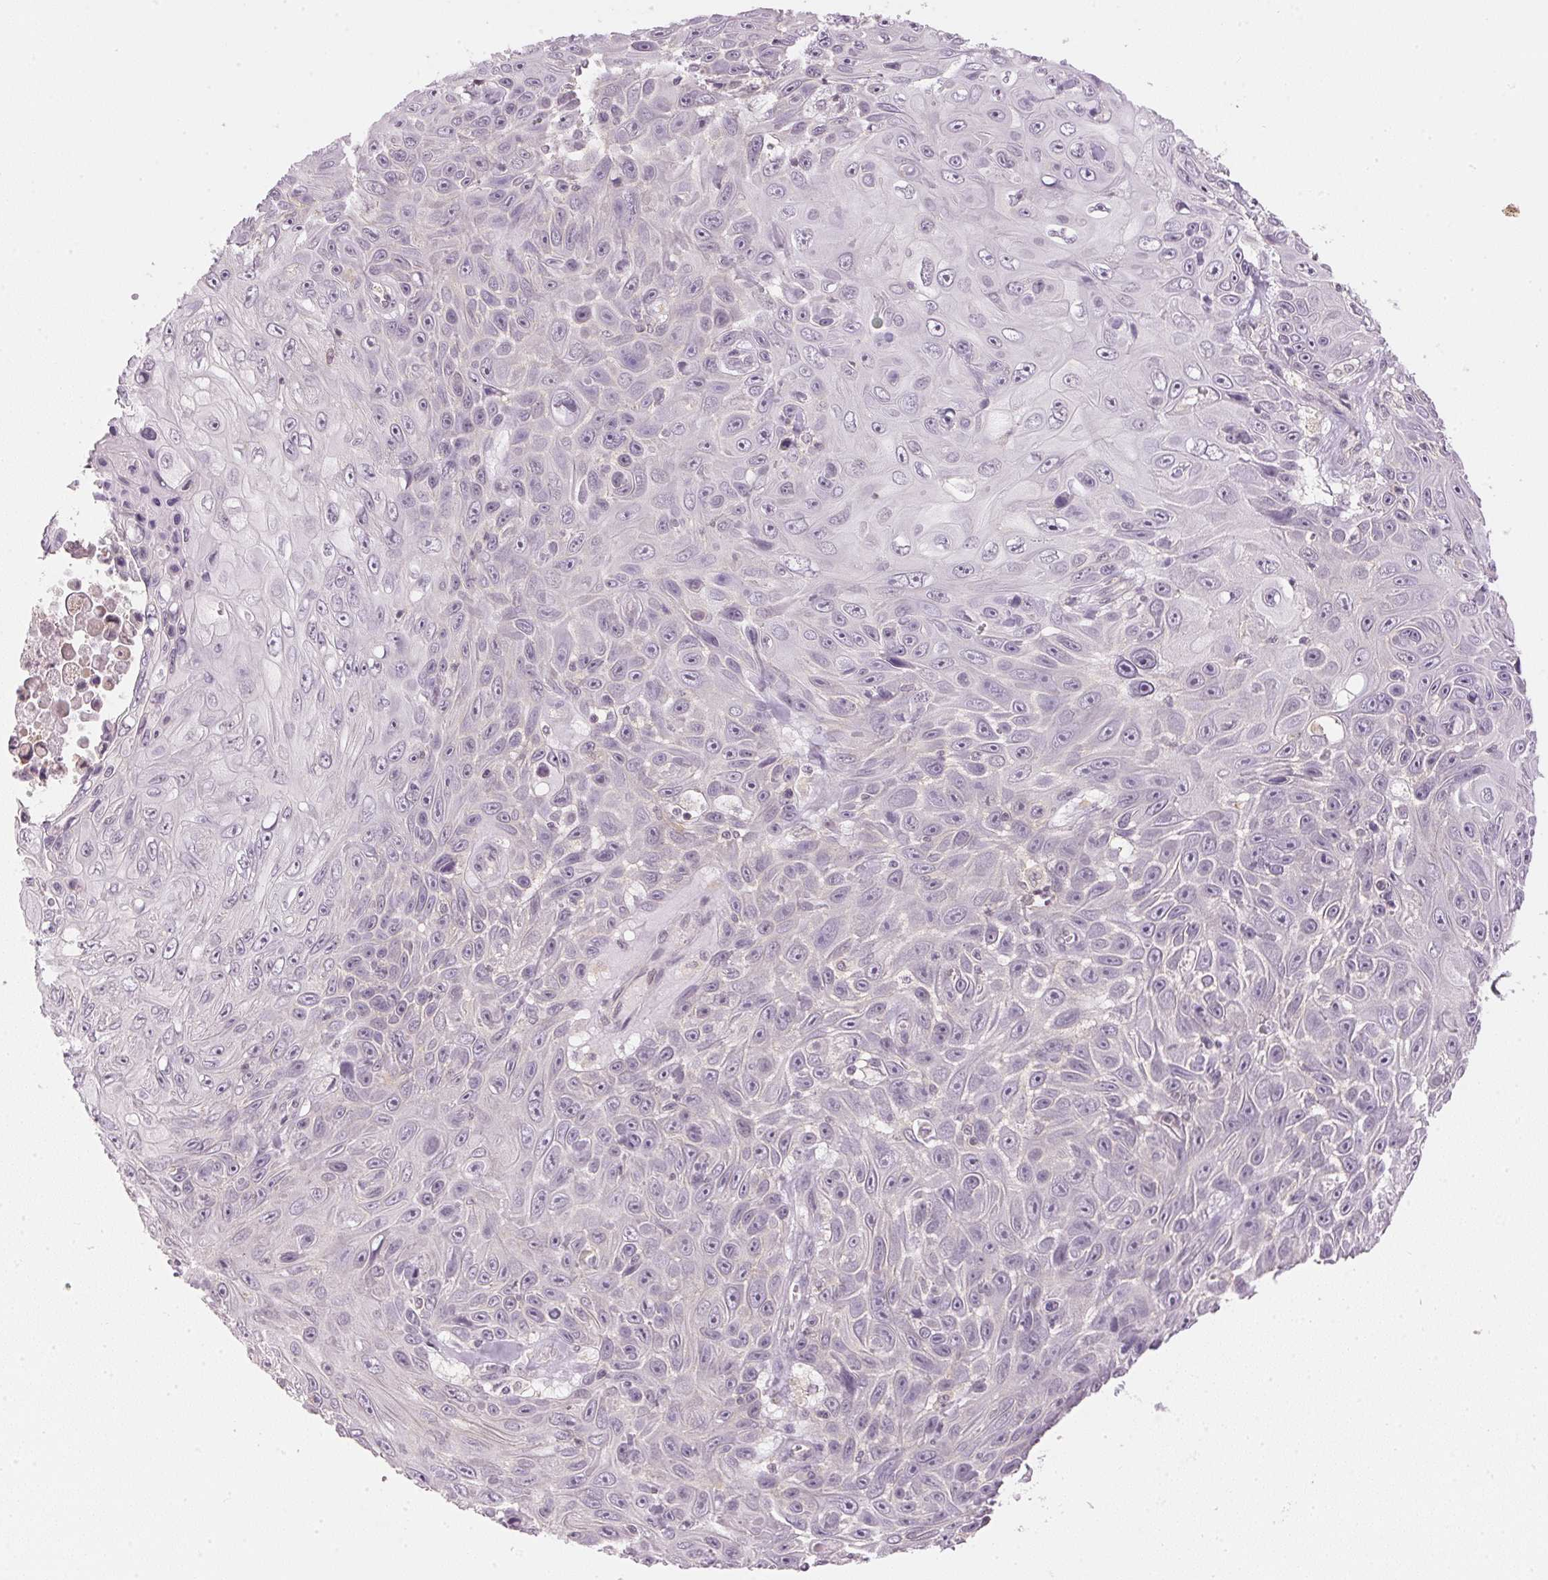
{"staining": {"intensity": "negative", "quantity": "none", "location": "none"}, "tissue": "skin cancer", "cell_type": "Tumor cells", "image_type": "cancer", "snomed": [{"axis": "morphology", "description": "Squamous cell carcinoma, NOS"}, {"axis": "topography", "description": "Skin"}], "caption": "Tumor cells show no significant expression in squamous cell carcinoma (skin).", "gene": "KPRP", "patient": {"sex": "male", "age": 82}}